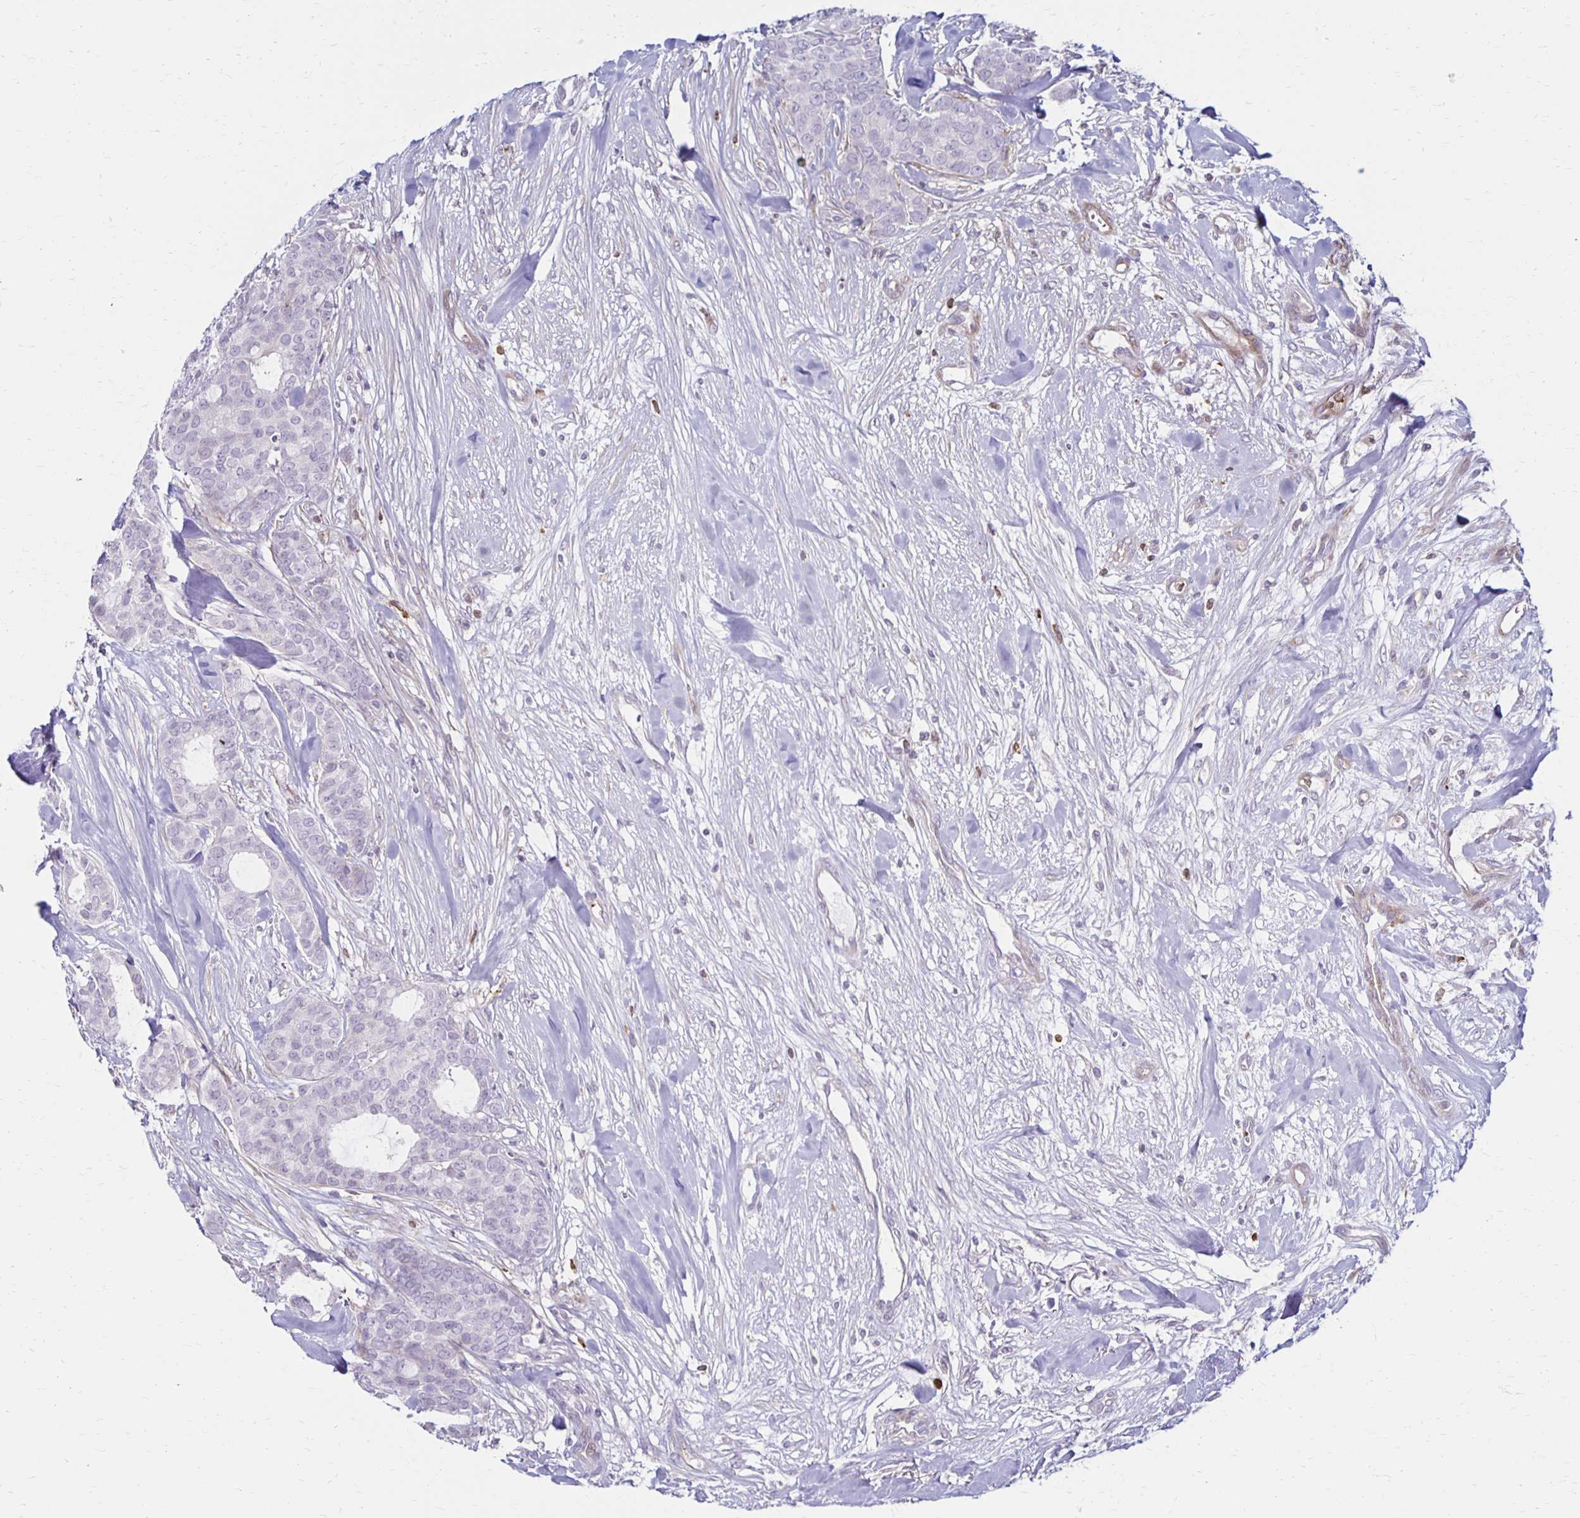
{"staining": {"intensity": "negative", "quantity": "none", "location": "none"}, "tissue": "breast cancer", "cell_type": "Tumor cells", "image_type": "cancer", "snomed": [{"axis": "morphology", "description": "Duct carcinoma"}, {"axis": "topography", "description": "Breast"}], "caption": "Breast cancer (intraductal carcinoma) stained for a protein using IHC exhibits no positivity tumor cells.", "gene": "CCL21", "patient": {"sex": "female", "age": 84}}